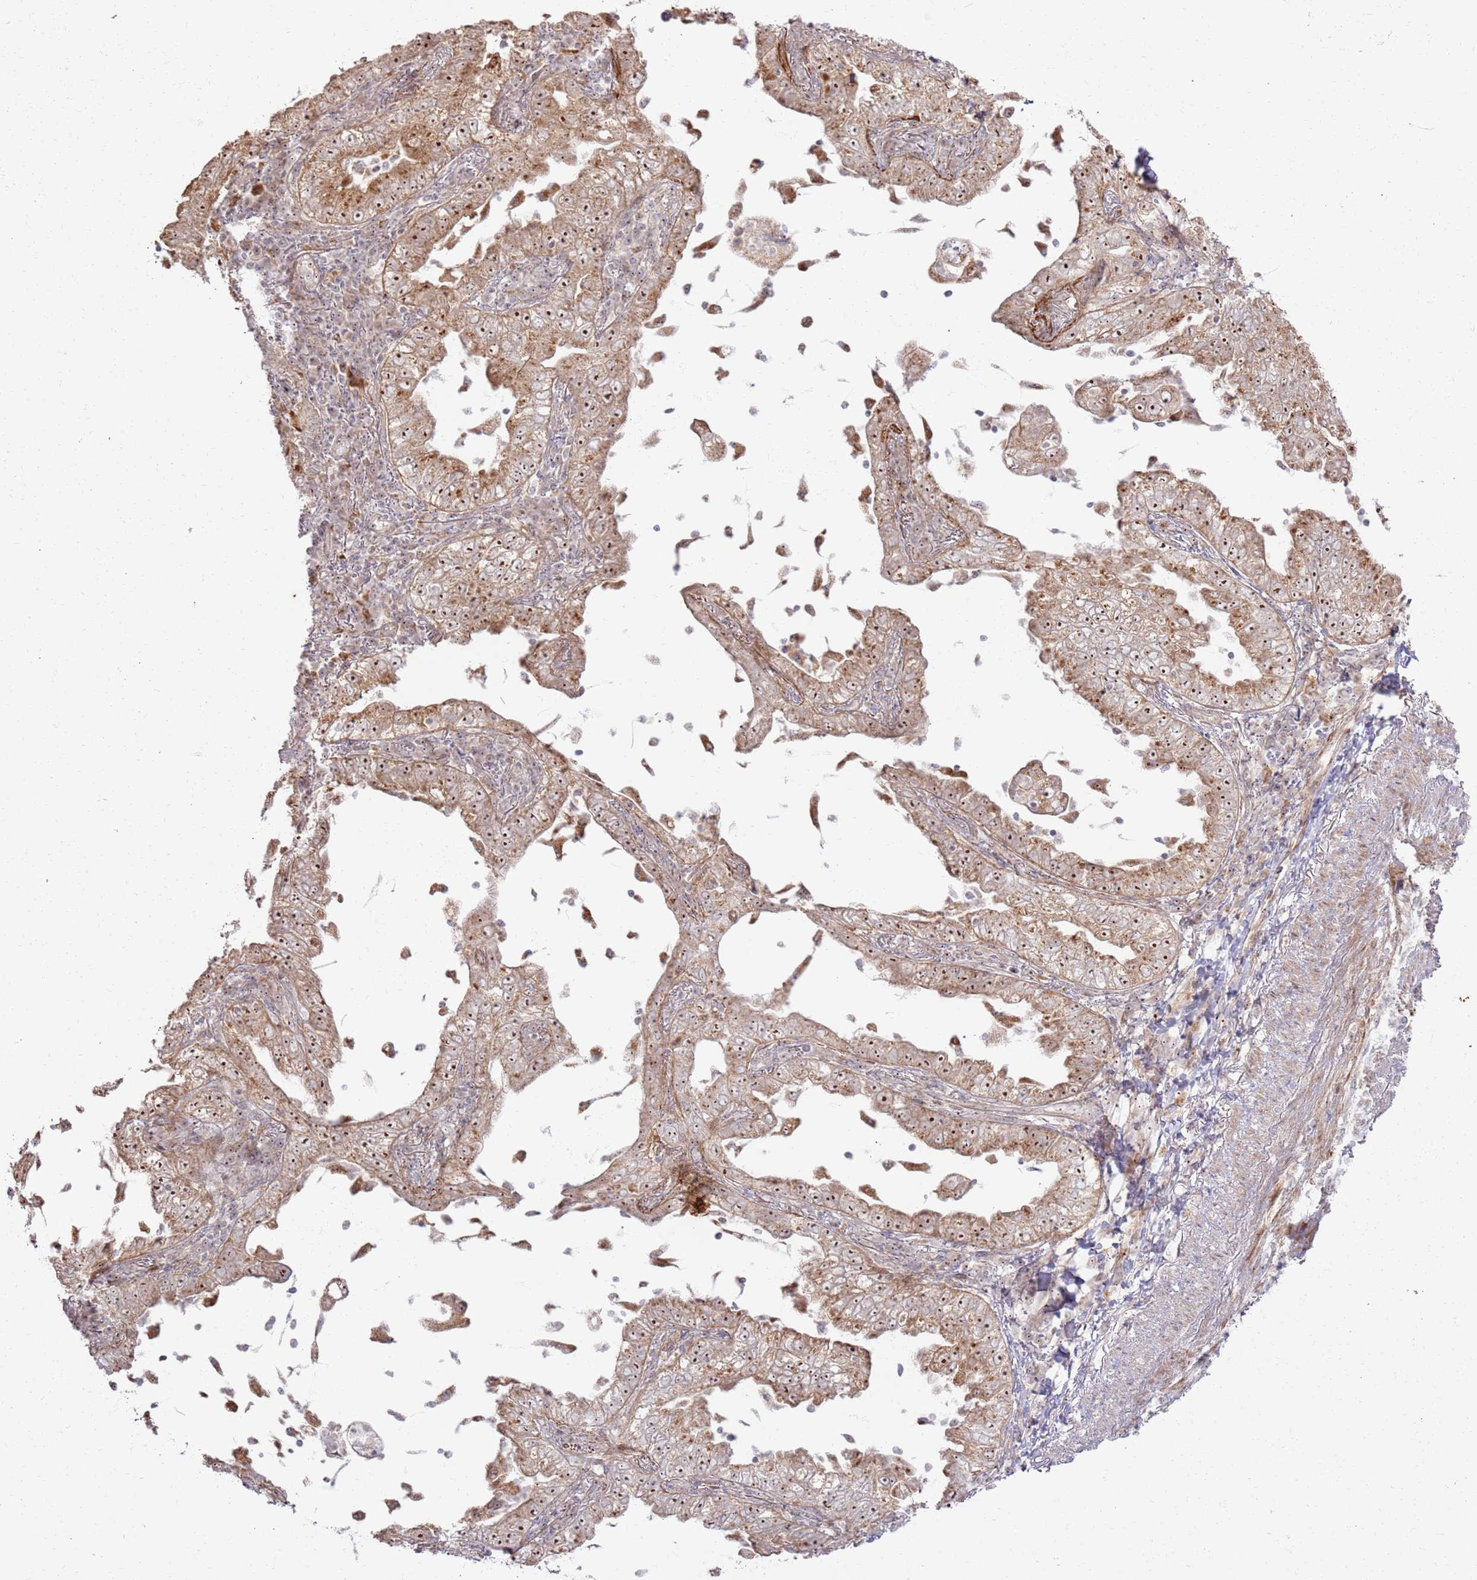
{"staining": {"intensity": "moderate", "quantity": ">75%", "location": "cytoplasmic/membranous,nuclear"}, "tissue": "lung cancer", "cell_type": "Tumor cells", "image_type": "cancer", "snomed": [{"axis": "morphology", "description": "Adenocarcinoma, NOS"}, {"axis": "topography", "description": "Lung"}], "caption": "This image displays lung cancer (adenocarcinoma) stained with immunohistochemistry (IHC) to label a protein in brown. The cytoplasmic/membranous and nuclear of tumor cells show moderate positivity for the protein. Nuclei are counter-stained blue.", "gene": "CNPY1", "patient": {"sex": "female", "age": 73}}